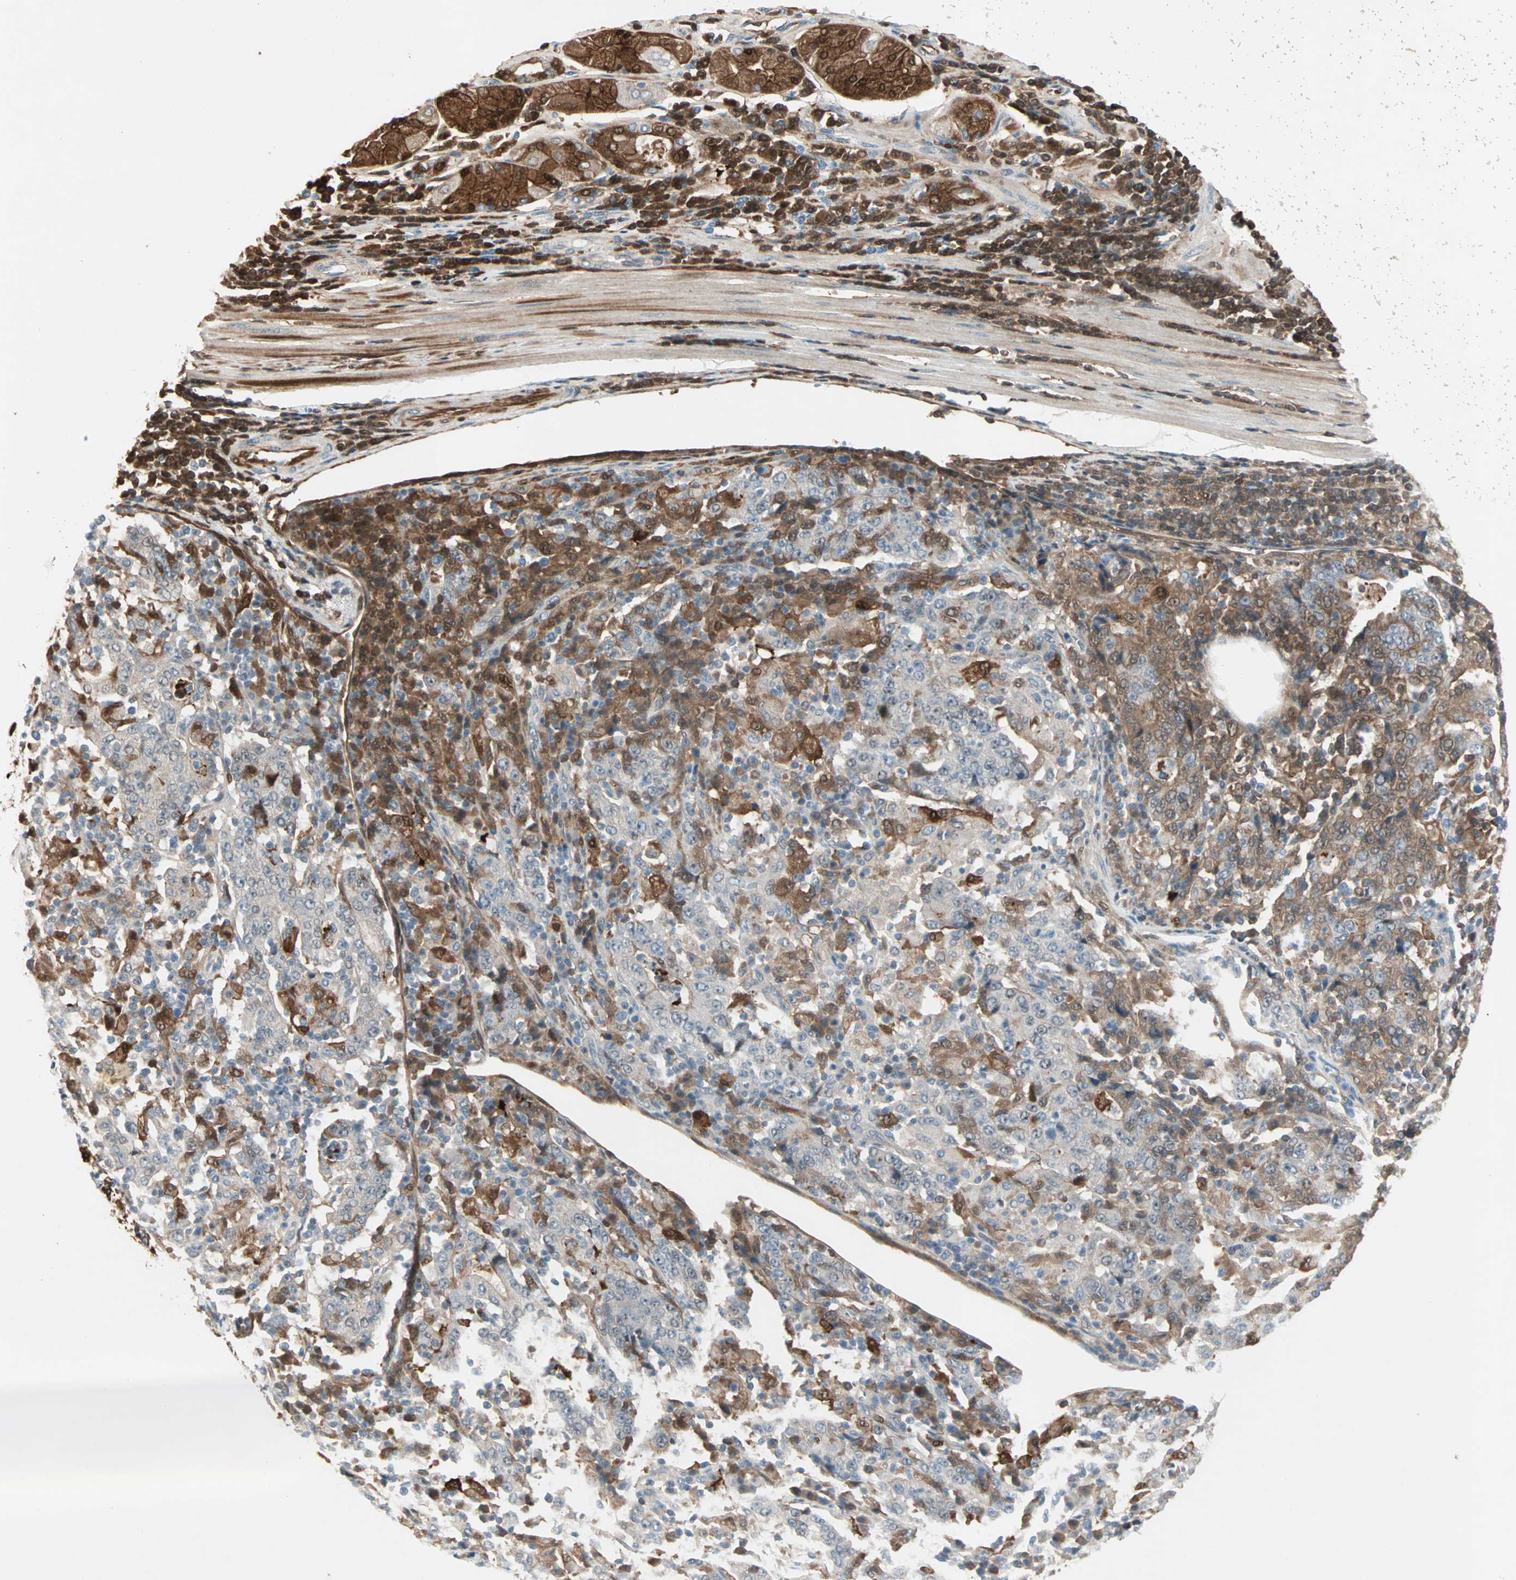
{"staining": {"intensity": "strong", "quantity": ">75%", "location": "cytoplasmic/membranous"}, "tissue": "stomach cancer", "cell_type": "Tumor cells", "image_type": "cancer", "snomed": [{"axis": "morphology", "description": "Normal tissue, NOS"}, {"axis": "morphology", "description": "Adenocarcinoma, NOS"}, {"axis": "topography", "description": "Stomach, upper"}, {"axis": "topography", "description": "Stomach"}], "caption": "Strong cytoplasmic/membranous expression for a protein is identified in about >75% of tumor cells of stomach cancer (adenocarcinoma) using immunohistochemistry.", "gene": "RTL6", "patient": {"sex": "male", "age": 59}}